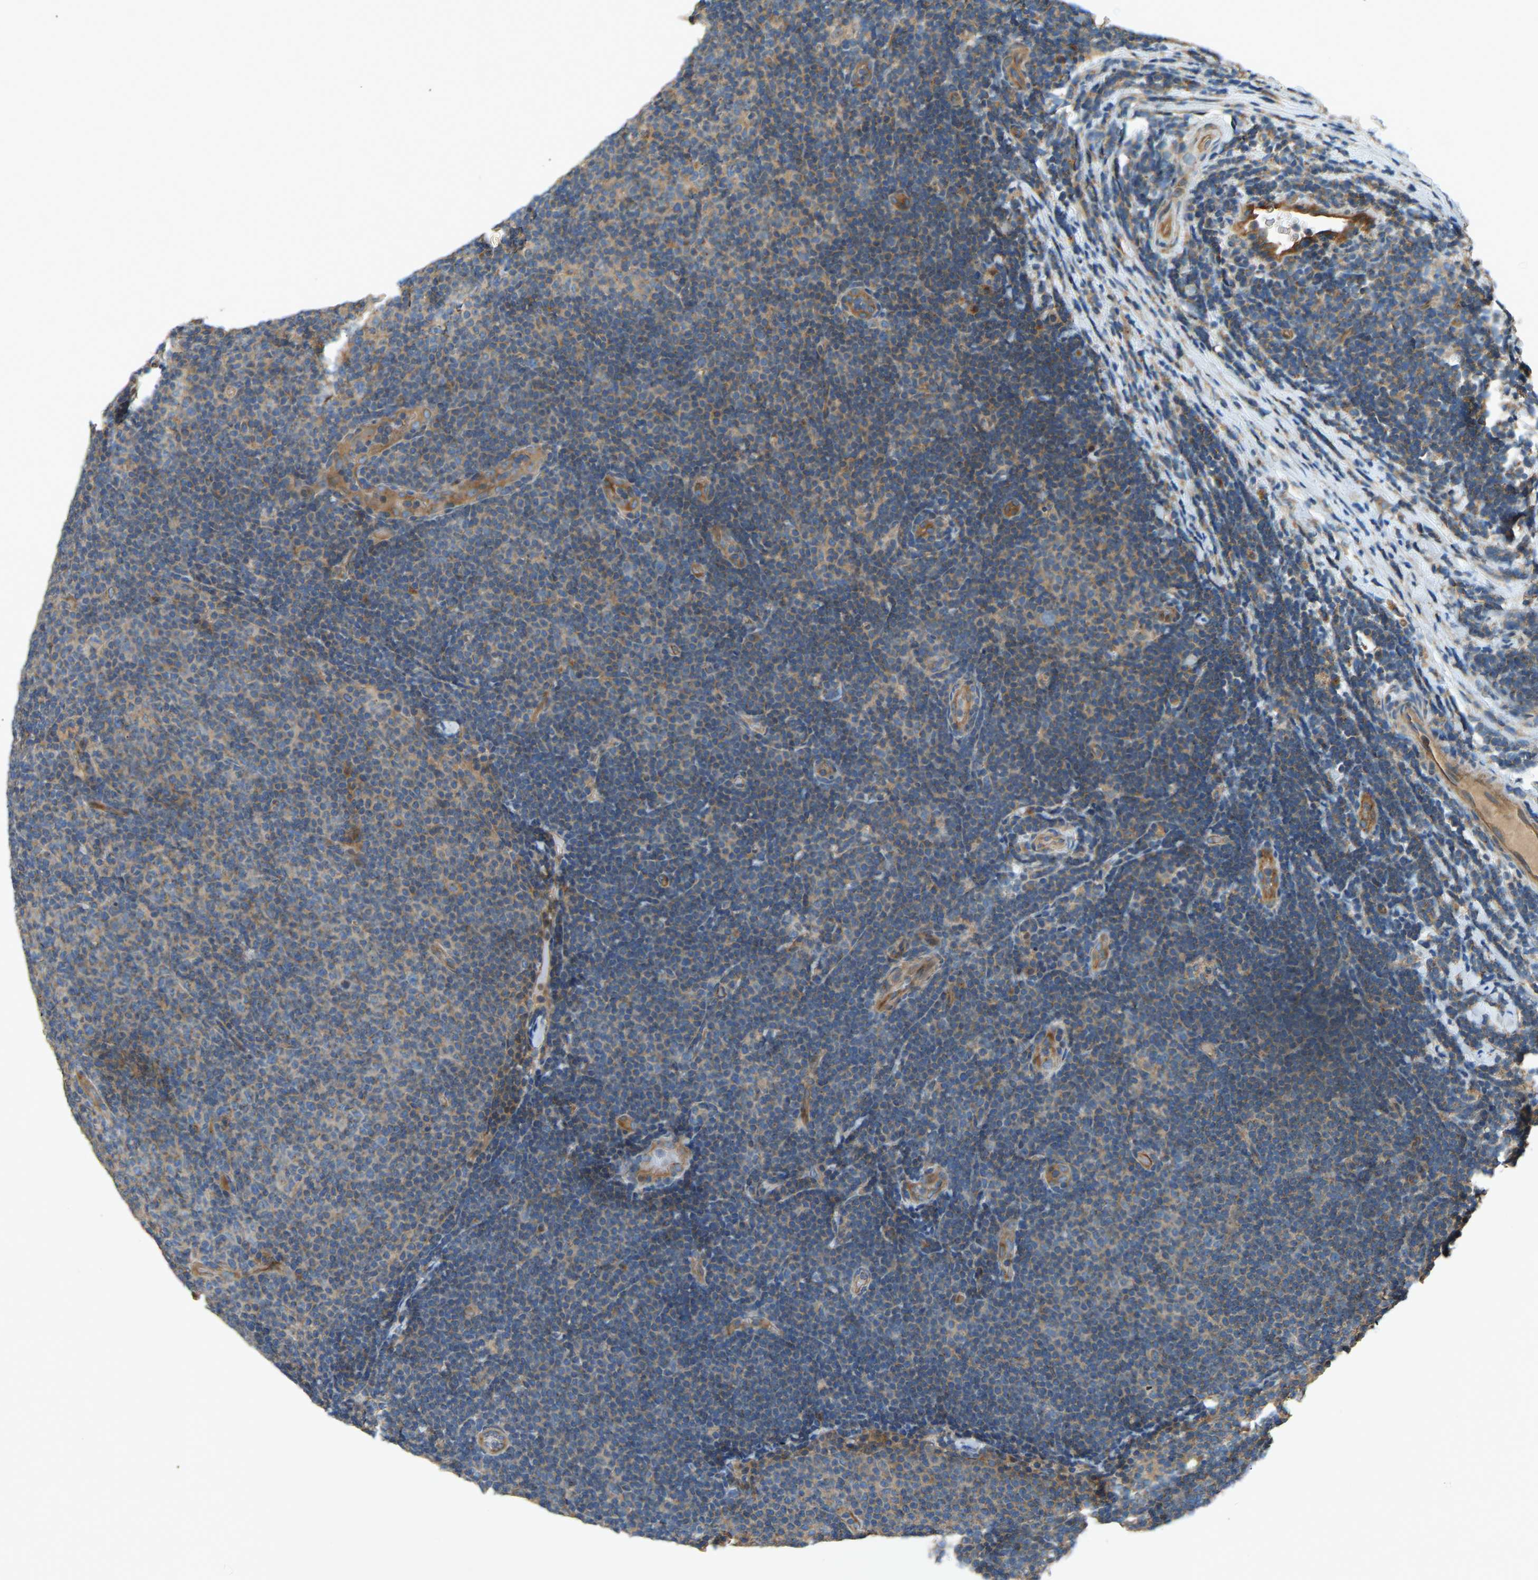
{"staining": {"intensity": "moderate", "quantity": ">75%", "location": "cytoplasmic/membranous"}, "tissue": "lymphoma", "cell_type": "Tumor cells", "image_type": "cancer", "snomed": [{"axis": "morphology", "description": "Malignant lymphoma, non-Hodgkin's type, Low grade"}, {"axis": "topography", "description": "Lymph node"}], "caption": "Immunohistochemical staining of lymphoma displays medium levels of moderate cytoplasmic/membranous protein staining in about >75% of tumor cells.", "gene": "SAMD9L", "patient": {"sex": "male", "age": 83}}